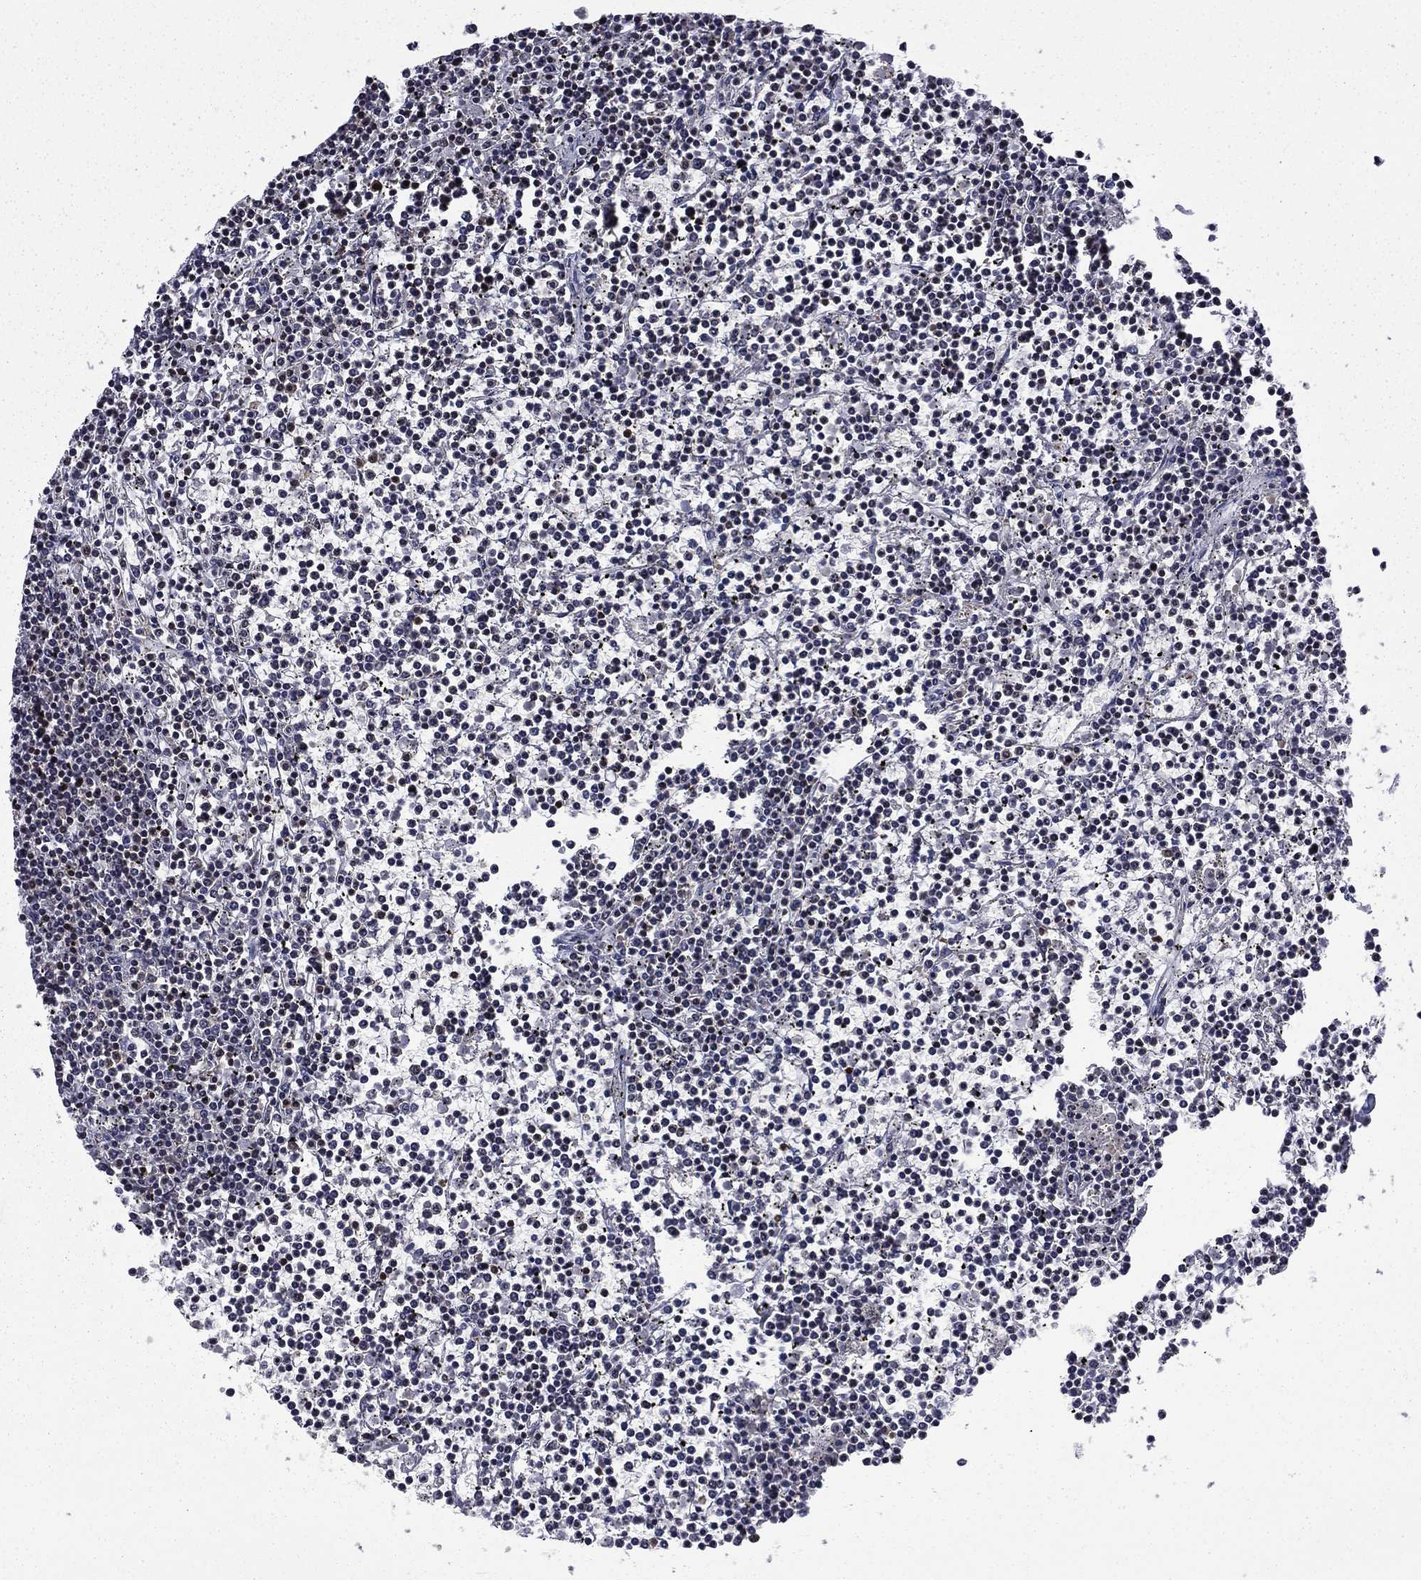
{"staining": {"intensity": "negative", "quantity": "none", "location": "none"}, "tissue": "lymphoma", "cell_type": "Tumor cells", "image_type": "cancer", "snomed": [{"axis": "morphology", "description": "Malignant lymphoma, non-Hodgkin's type, Low grade"}, {"axis": "topography", "description": "Spleen"}], "caption": "This is a micrograph of immunohistochemistry staining of malignant lymphoma, non-Hodgkin's type (low-grade), which shows no staining in tumor cells. (Immunohistochemistry, brightfield microscopy, high magnification).", "gene": "ARHGAP45", "patient": {"sex": "female", "age": 19}}